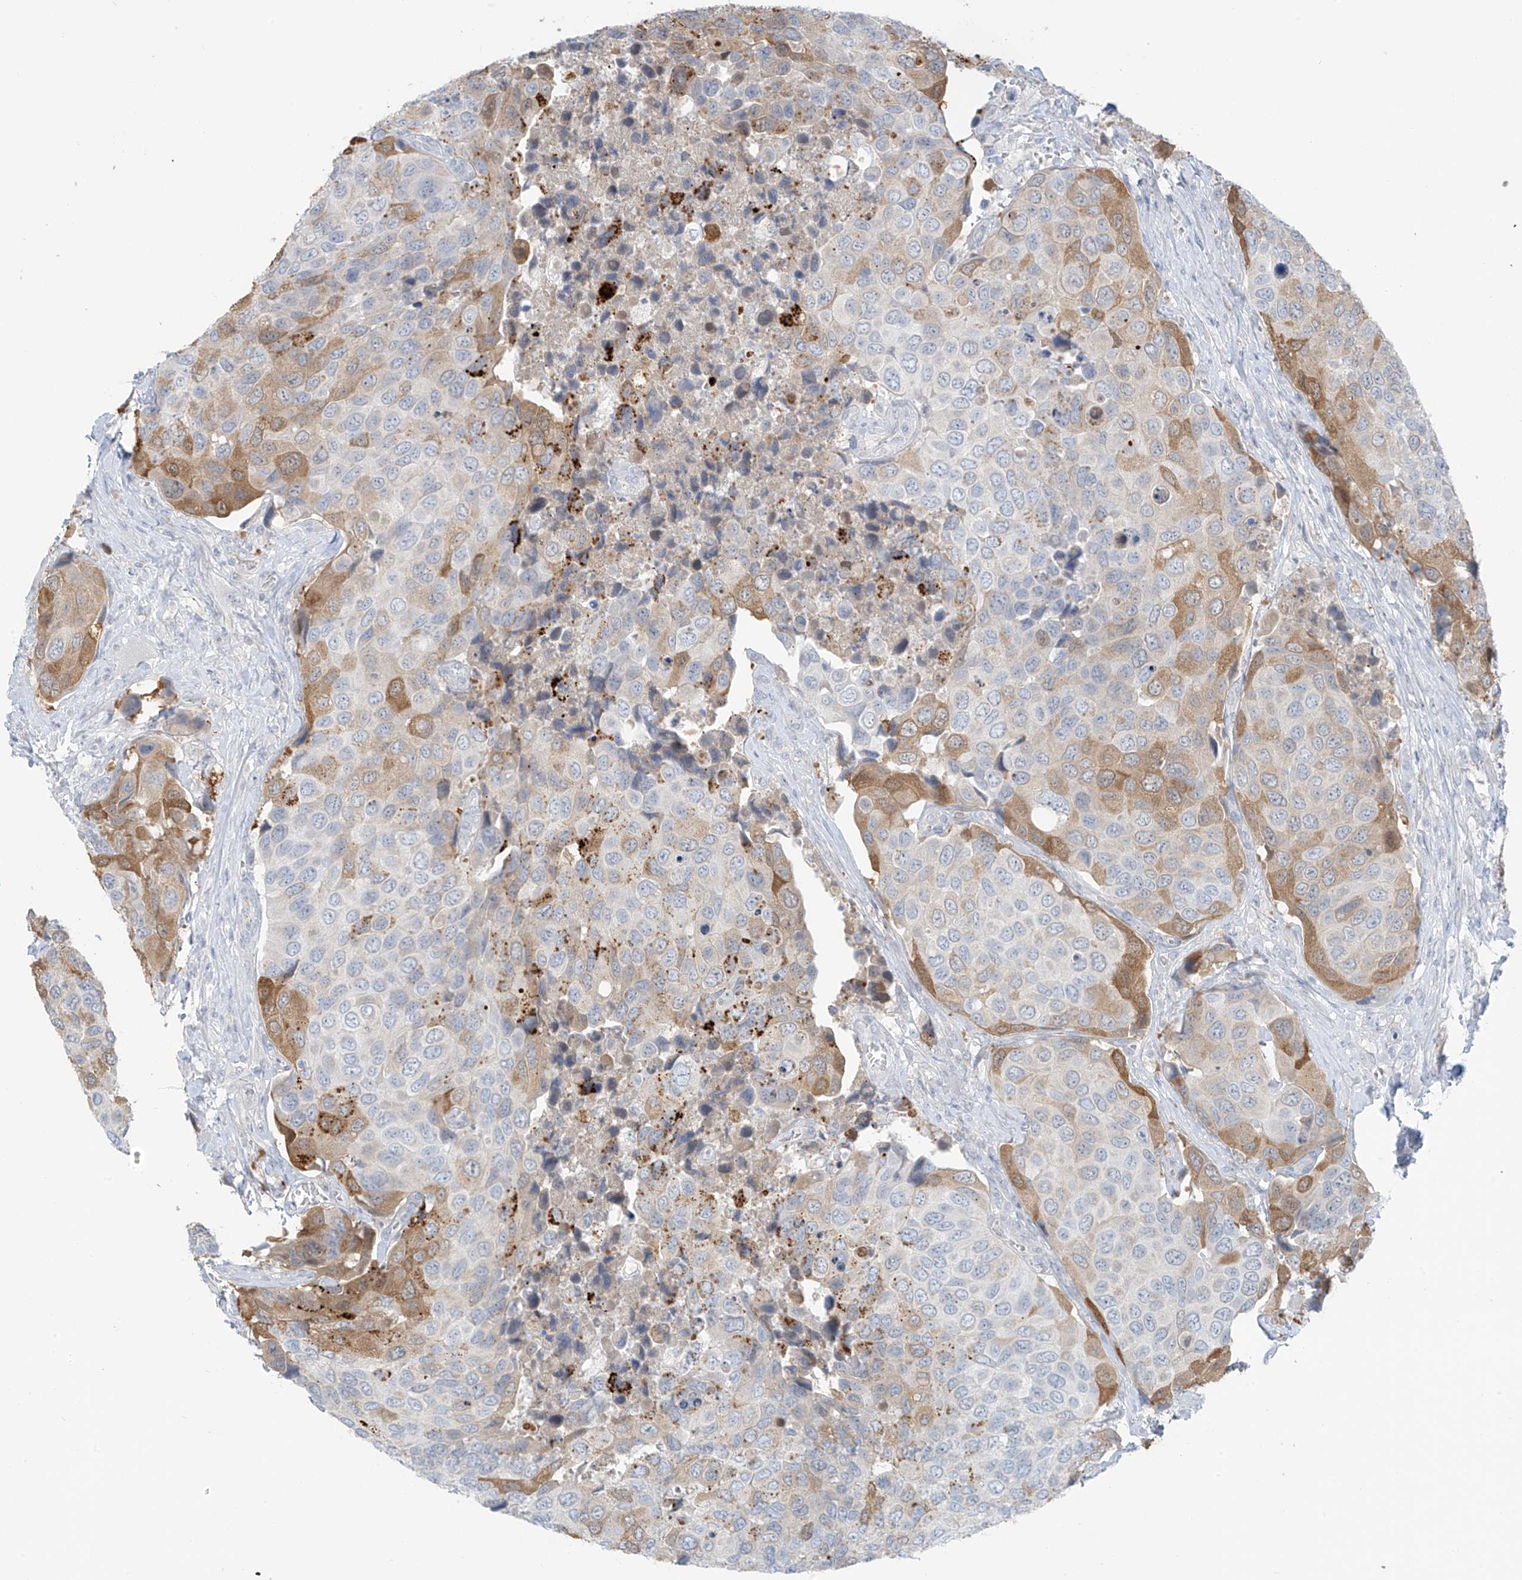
{"staining": {"intensity": "moderate", "quantity": "25%-75%", "location": "cytoplasmic/membranous"}, "tissue": "urothelial cancer", "cell_type": "Tumor cells", "image_type": "cancer", "snomed": [{"axis": "morphology", "description": "Urothelial carcinoma, High grade"}, {"axis": "topography", "description": "Urinary bladder"}], "caption": "Tumor cells show moderate cytoplasmic/membranous positivity in about 25%-75% of cells in urothelial cancer.", "gene": "ZNF793", "patient": {"sex": "male", "age": 74}}